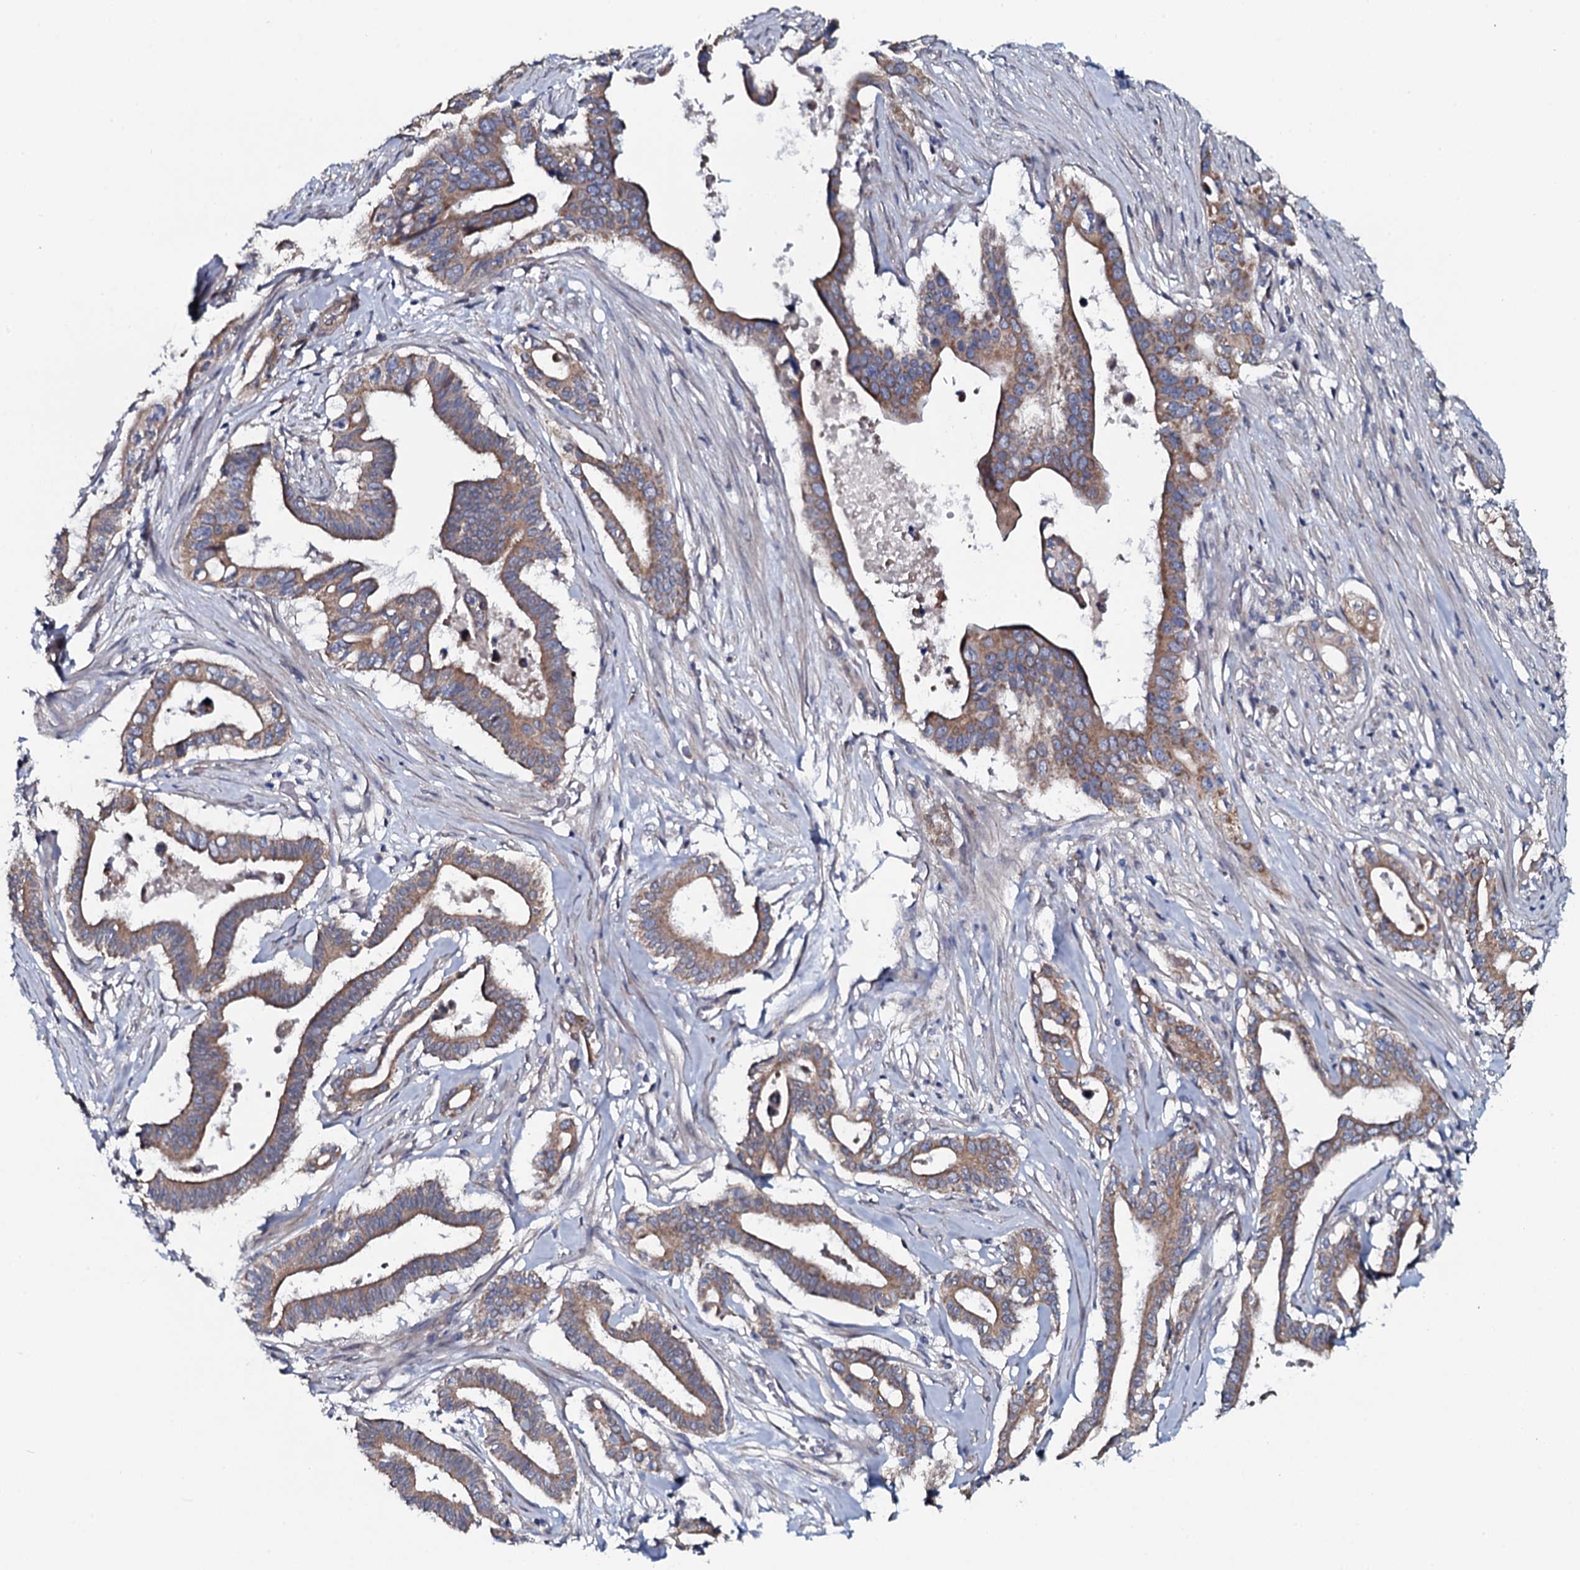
{"staining": {"intensity": "moderate", "quantity": ">75%", "location": "cytoplasmic/membranous"}, "tissue": "pancreatic cancer", "cell_type": "Tumor cells", "image_type": "cancer", "snomed": [{"axis": "morphology", "description": "Adenocarcinoma, NOS"}, {"axis": "topography", "description": "Pancreas"}], "caption": "Immunohistochemical staining of human pancreatic cancer displays medium levels of moderate cytoplasmic/membranous protein staining in approximately >75% of tumor cells.", "gene": "KCTD4", "patient": {"sex": "female", "age": 77}}